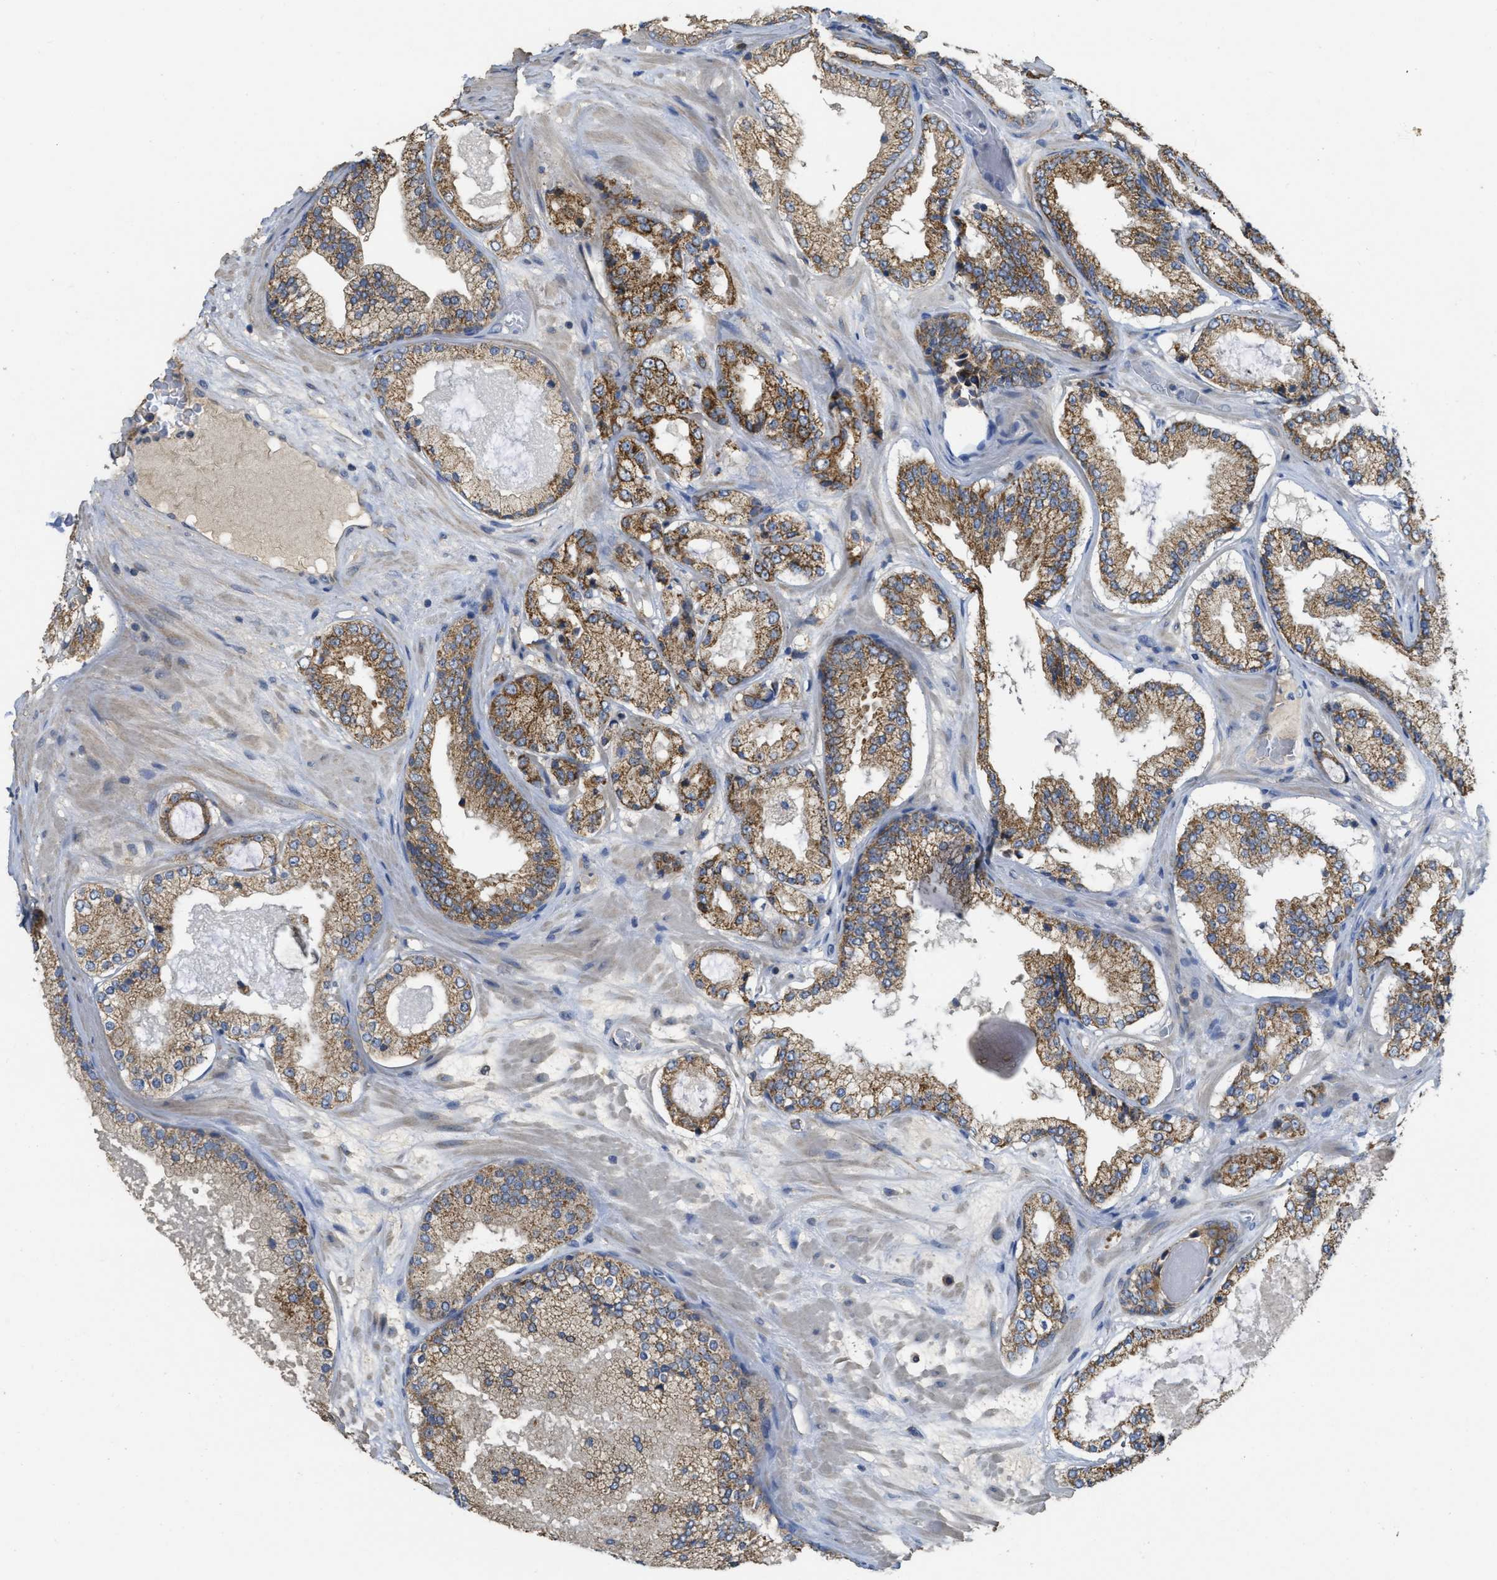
{"staining": {"intensity": "moderate", "quantity": ">75%", "location": "cytoplasmic/membranous"}, "tissue": "prostate cancer", "cell_type": "Tumor cells", "image_type": "cancer", "snomed": [{"axis": "morphology", "description": "Adenocarcinoma, High grade"}, {"axis": "topography", "description": "Prostate"}], "caption": "Human prostate adenocarcinoma (high-grade) stained for a protein (brown) exhibits moderate cytoplasmic/membranous positive expression in about >75% of tumor cells.", "gene": "SFXN2", "patient": {"sex": "male", "age": 65}}